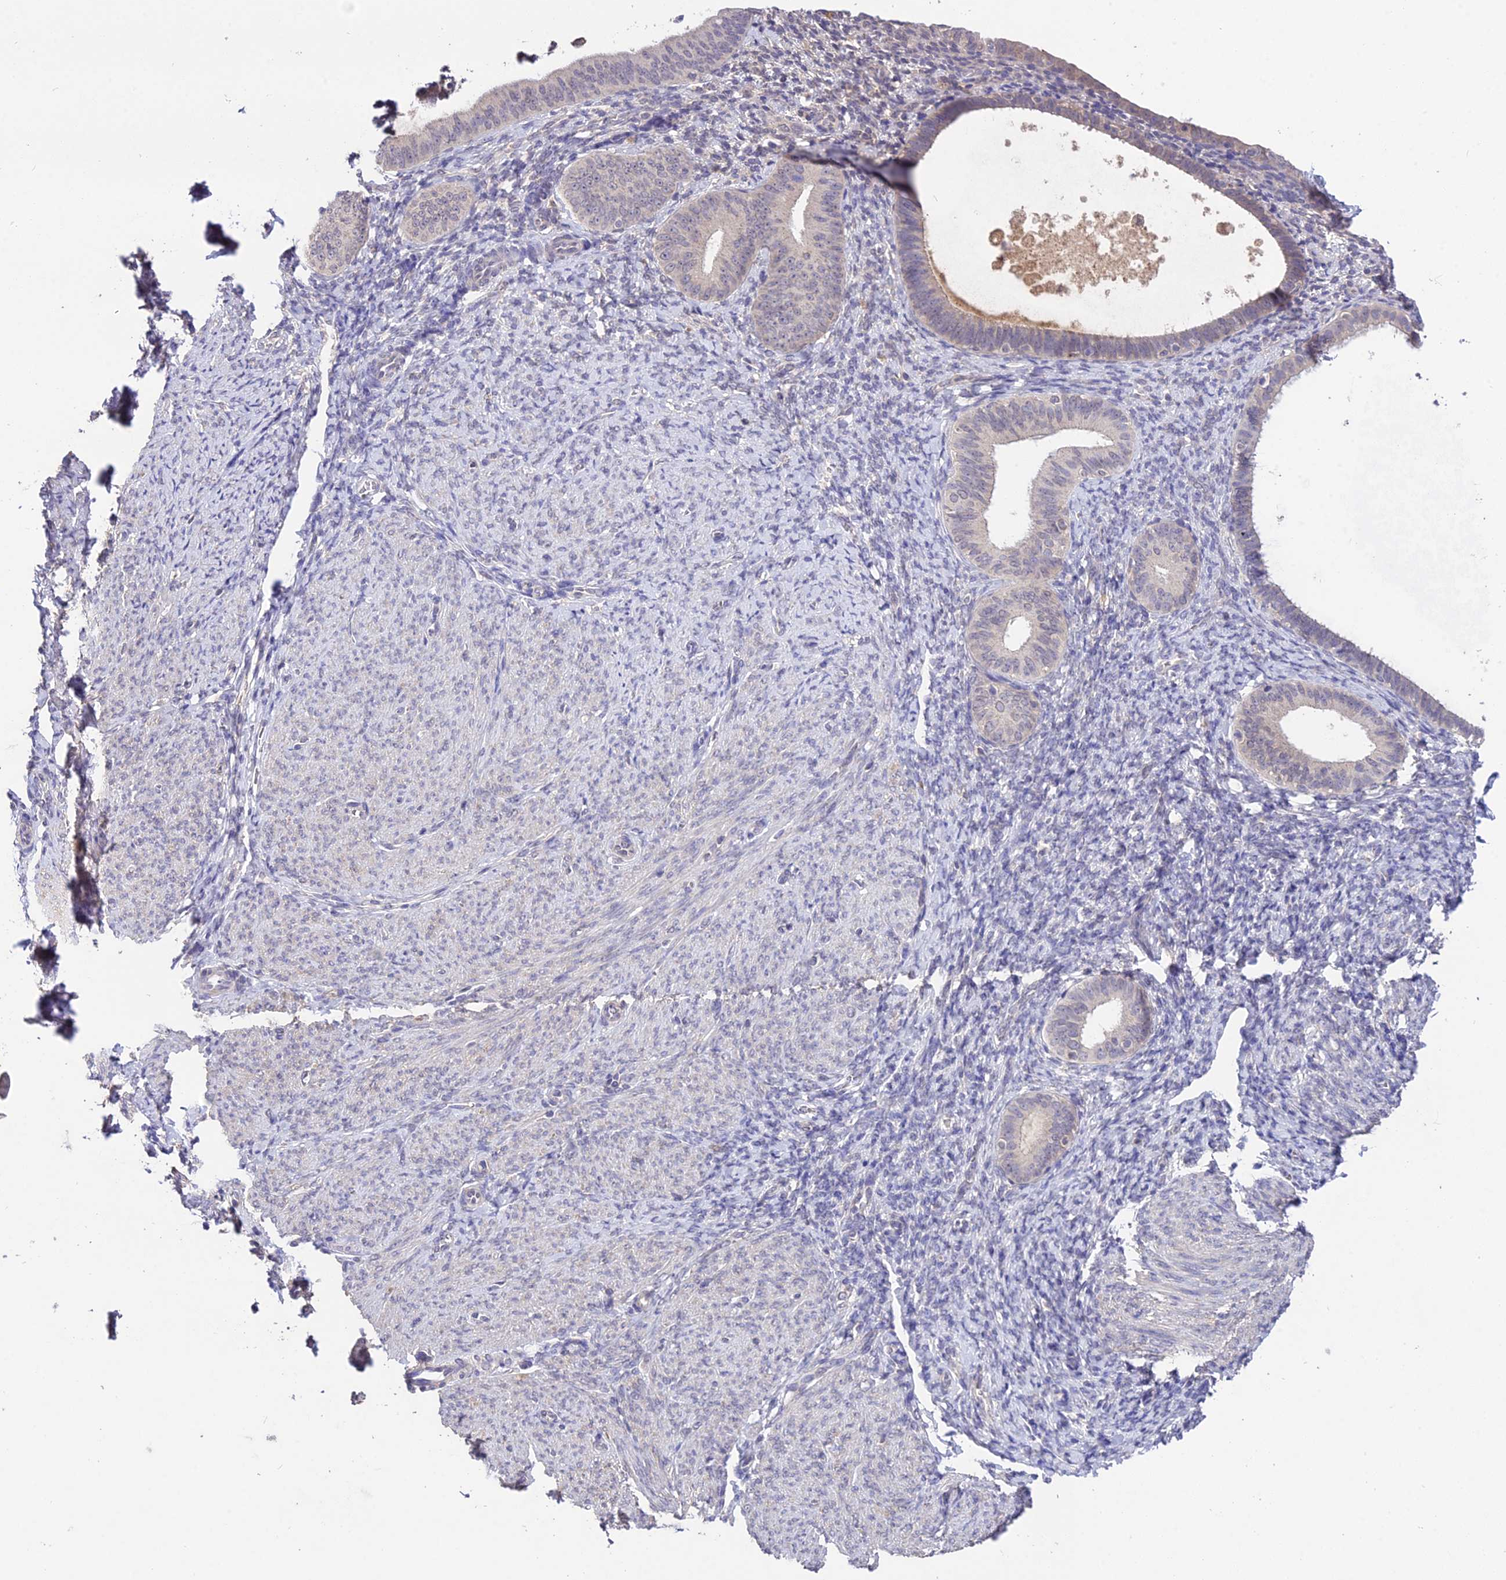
{"staining": {"intensity": "negative", "quantity": "none", "location": "none"}, "tissue": "endometrium", "cell_type": "Cells in endometrial stroma", "image_type": "normal", "snomed": [{"axis": "morphology", "description": "Normal tissue, NOS"}, {"axis": "topography", "description": "Endometrium"}], "caption": "Immunohistochemistry of unremarkable endometrium reveals no expression in cells in endometrial stroma.", "gene": "PGK1", "patient": {"sex": "female", "age": 65}}